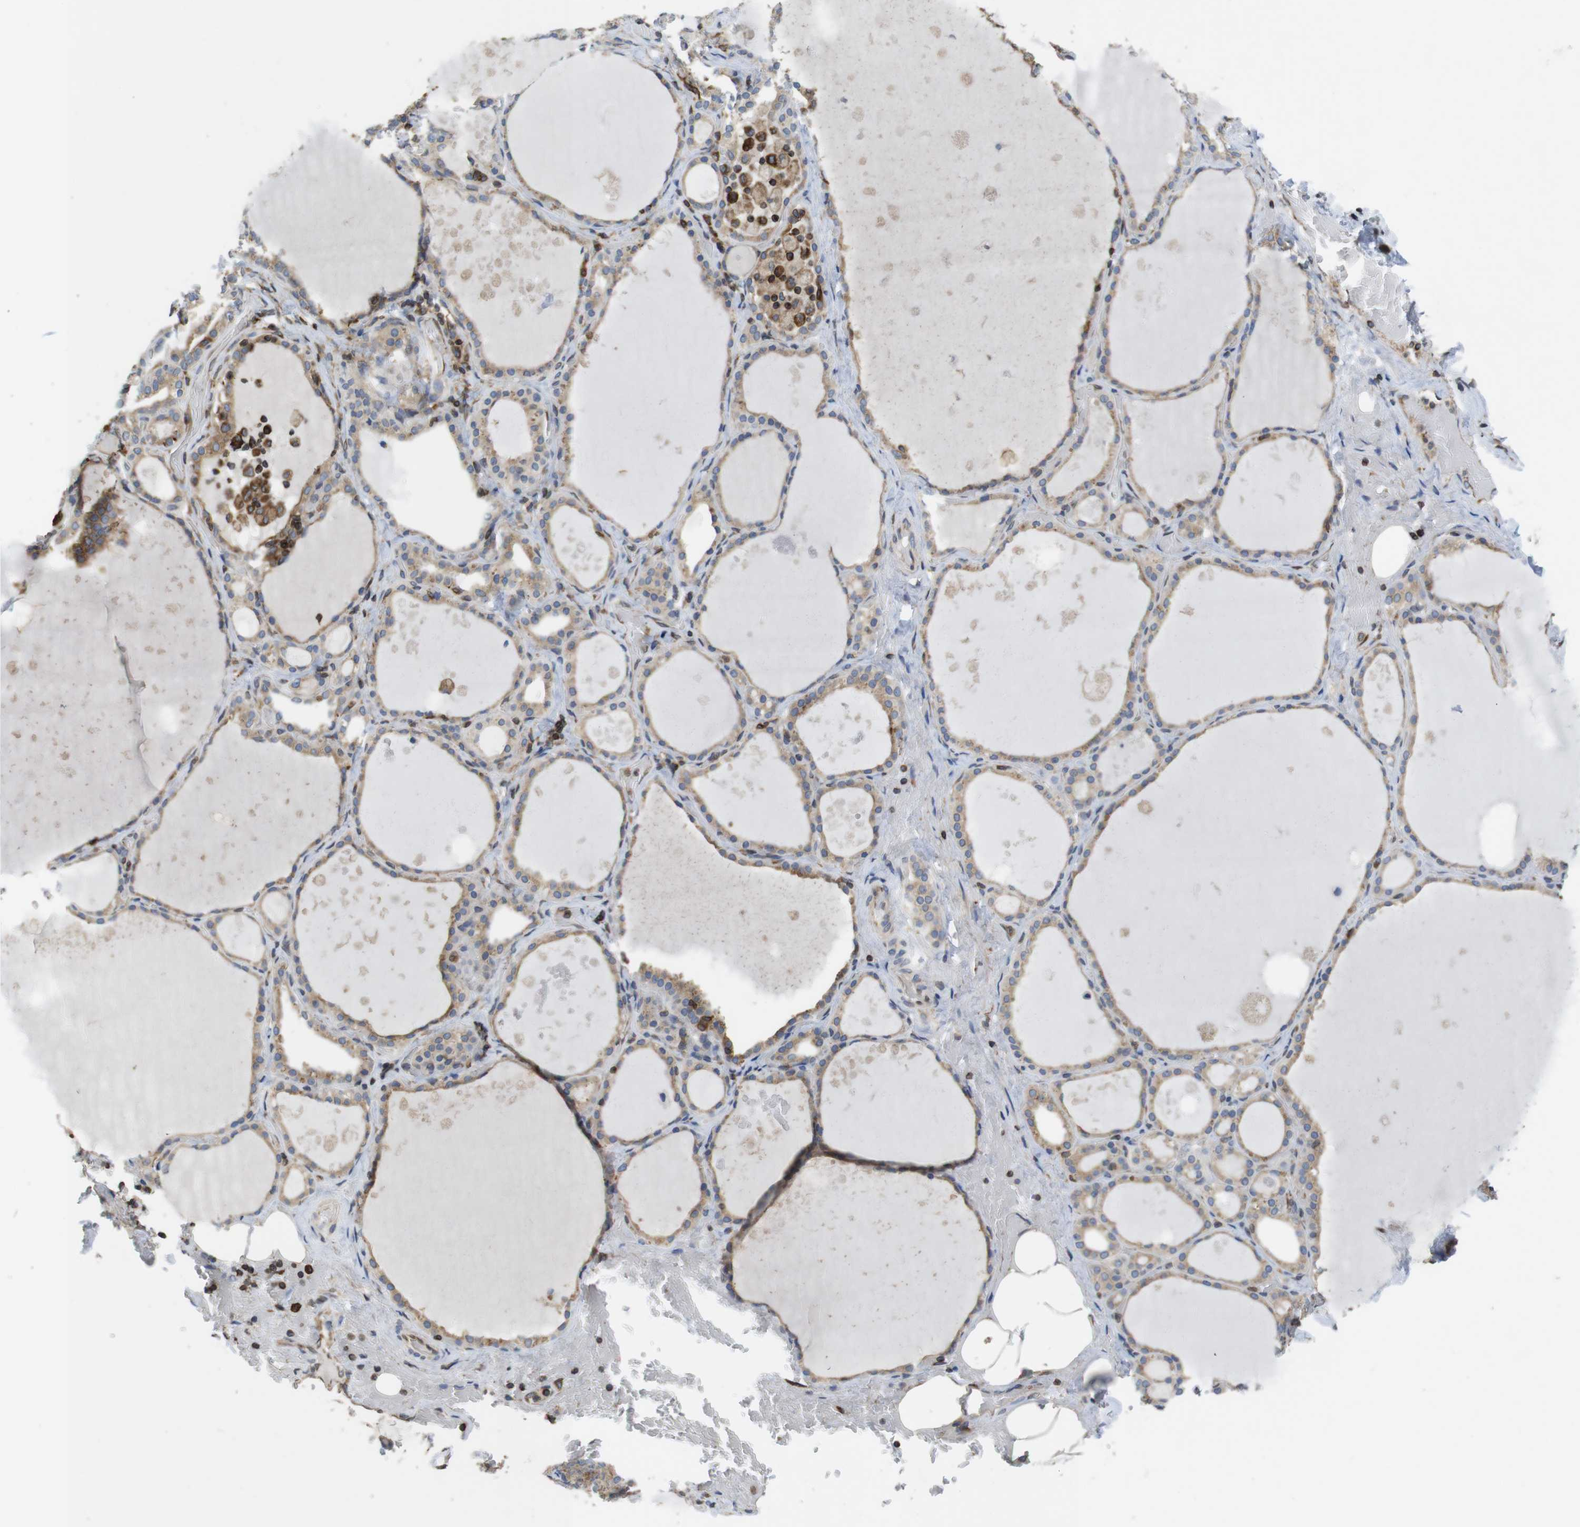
{"staining": {"intensity": "weak", "quantity": ">75%", "location": "cytoplasmic/membranous"}, "tissue": "thyroid gland", "cell_type": "Glandular cells", "image_type": "normal", "snomed": [{"axis": "morphology", "description": "Normal tissue, NOS"}, {"axis": "topography", "description": "Thyroid gland"}], "caption": "Immunohistochemical staining of normal human thyroid gland exhibits low levels of weak cytoplasmic/membranous positivity in approximately >75% of glandular cells.", "gene": "ARL6IP5", "patient": {"sex": "male", "age": 61}}